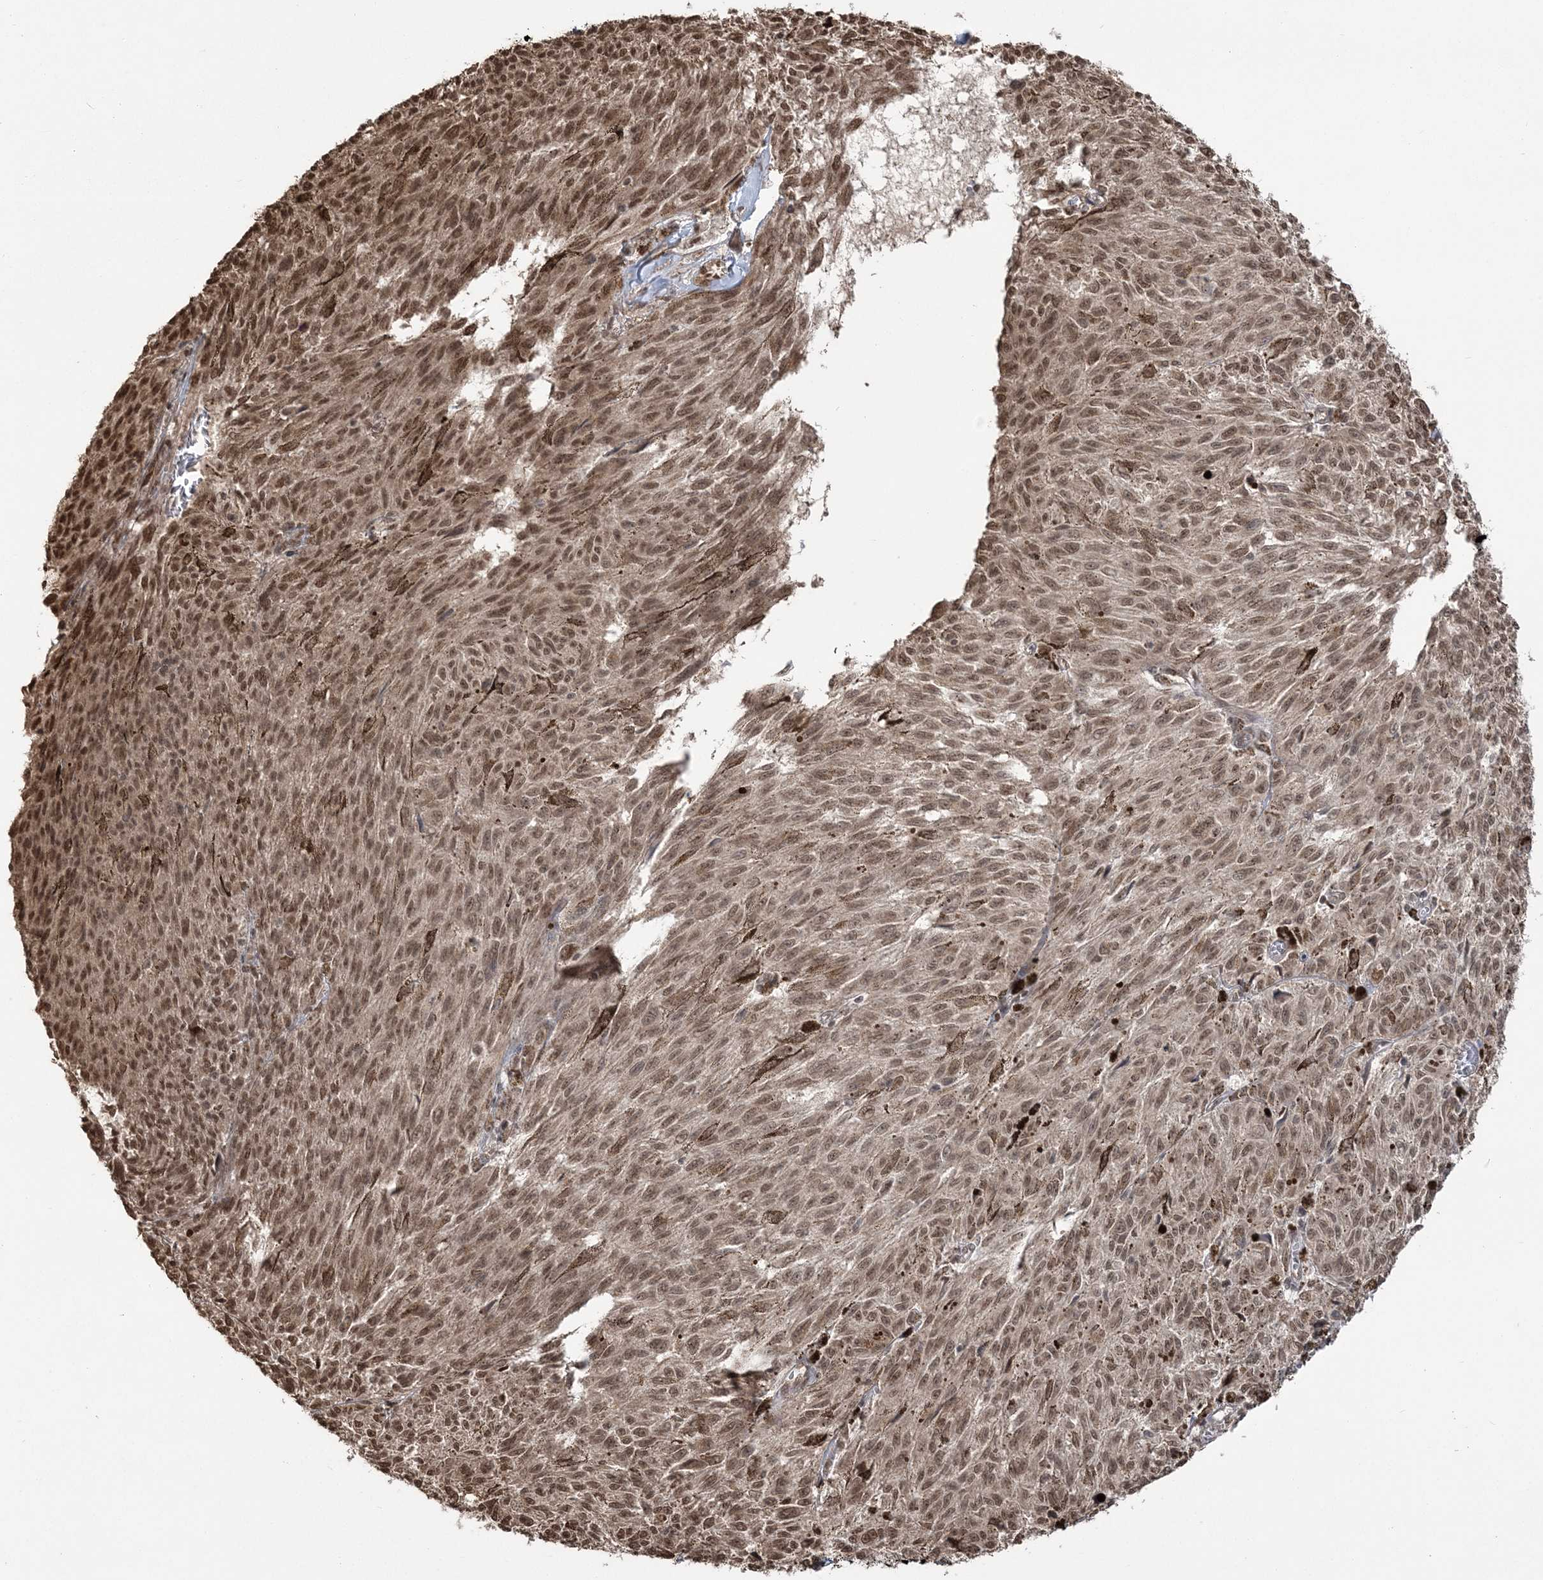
{"staining": {"intensity": "moderate", "quantity": ">75%", "location": "nuclear"}, "tissue": "melanoma", "cell_type": "Tumor cells", "image_type": "cancer", "snomed": [{"axis": "morphology", "description": "Malignant melanoma, NOS"}, {"axis": "topography", "description": "Skin"}], "caption": "This is an image of immunohistochemistry (IHC) staining of melanoma, which shows moderate positivity in the nuclear of tumor cells.", "gene": "ZNF839", "patient": {"sex": "female", "age": 72}}